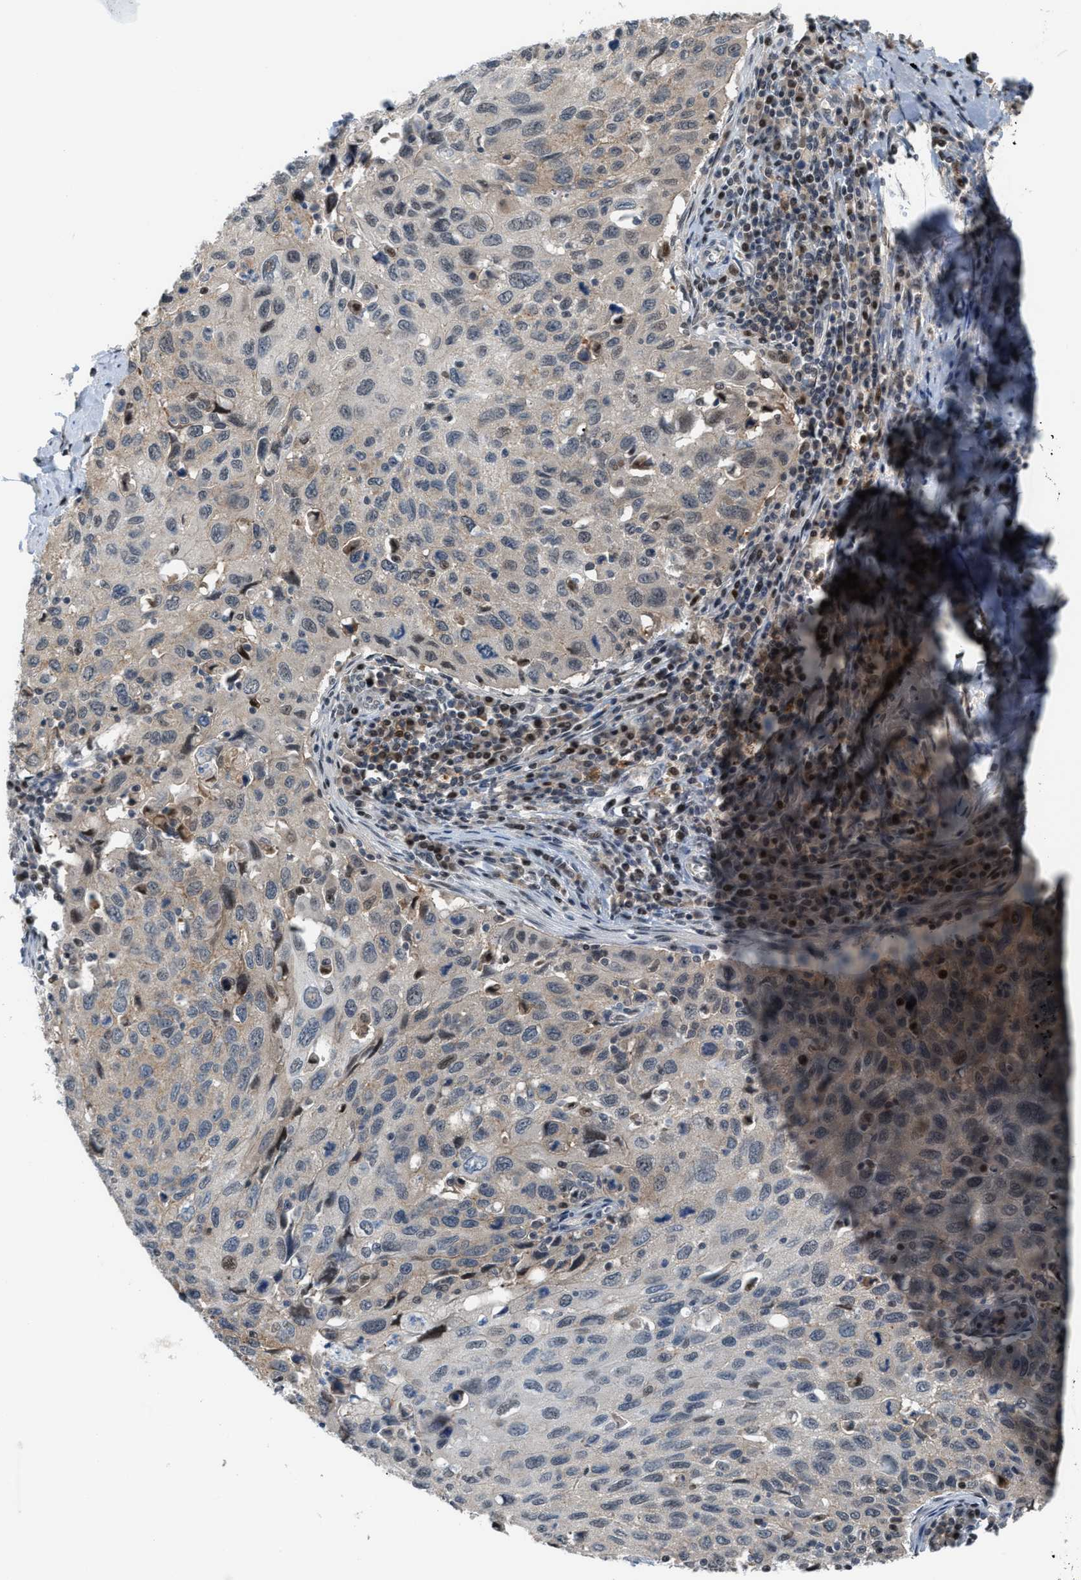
{"staining": {"intensity": "negative", "quantity": "none", "location": "none"}, "tissue": "cervical cancer", "cell_type": "Tumor cells", "image_type": "cancer", "snomed": [{"axis": "morphology", "description": "Squamous cell carcinoma, NOS"}, {"axis": "topography", "description": "Cervix"}], "caption": "Immunohistochemical staining of squamous cell carcinoma (cervical) displays no significant staining in tumor cells.", "gene": "RFFL", "patient": {"sex": "female", "age": 53}}